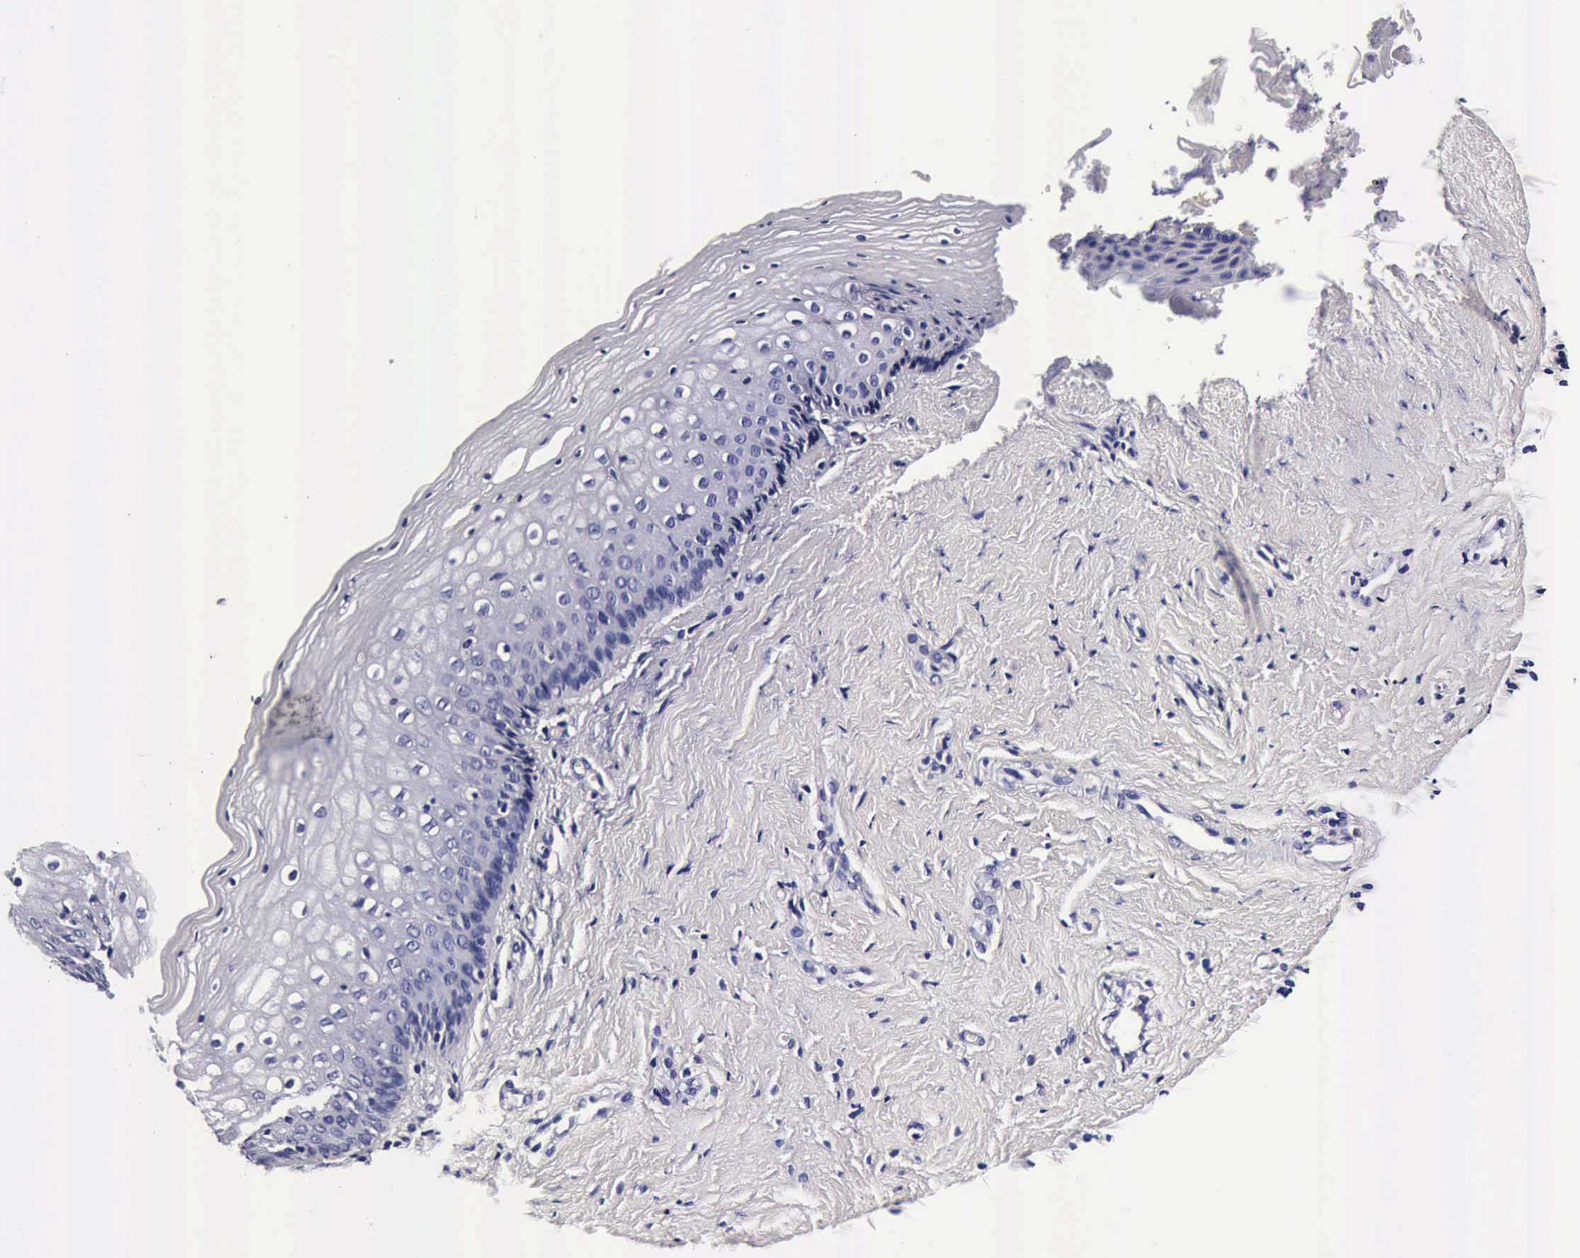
{"staining": {"intensity": "negative", "quantity": "none", "location": "none"}, "tissue": "vagina", "cell_type": "Squamous epithelial cells", "image_type": "normal", "snomed": [{"axis": "morphology", "description": "Normal tissue, NOS"}, {"axis": "topography", "description": "Vagina"}], "caption": "Squamous epithelial cells show no significant staining in benign vagina. The staining was performed using DAB (3,3'-diaminobenzidine) to visualize the protein expression in brown, while the nuclei were stained in blue with hematoxylin (Magnification: 20x).", "gene": "IAPP", "patient": {"sex": "female", "age": 46}}